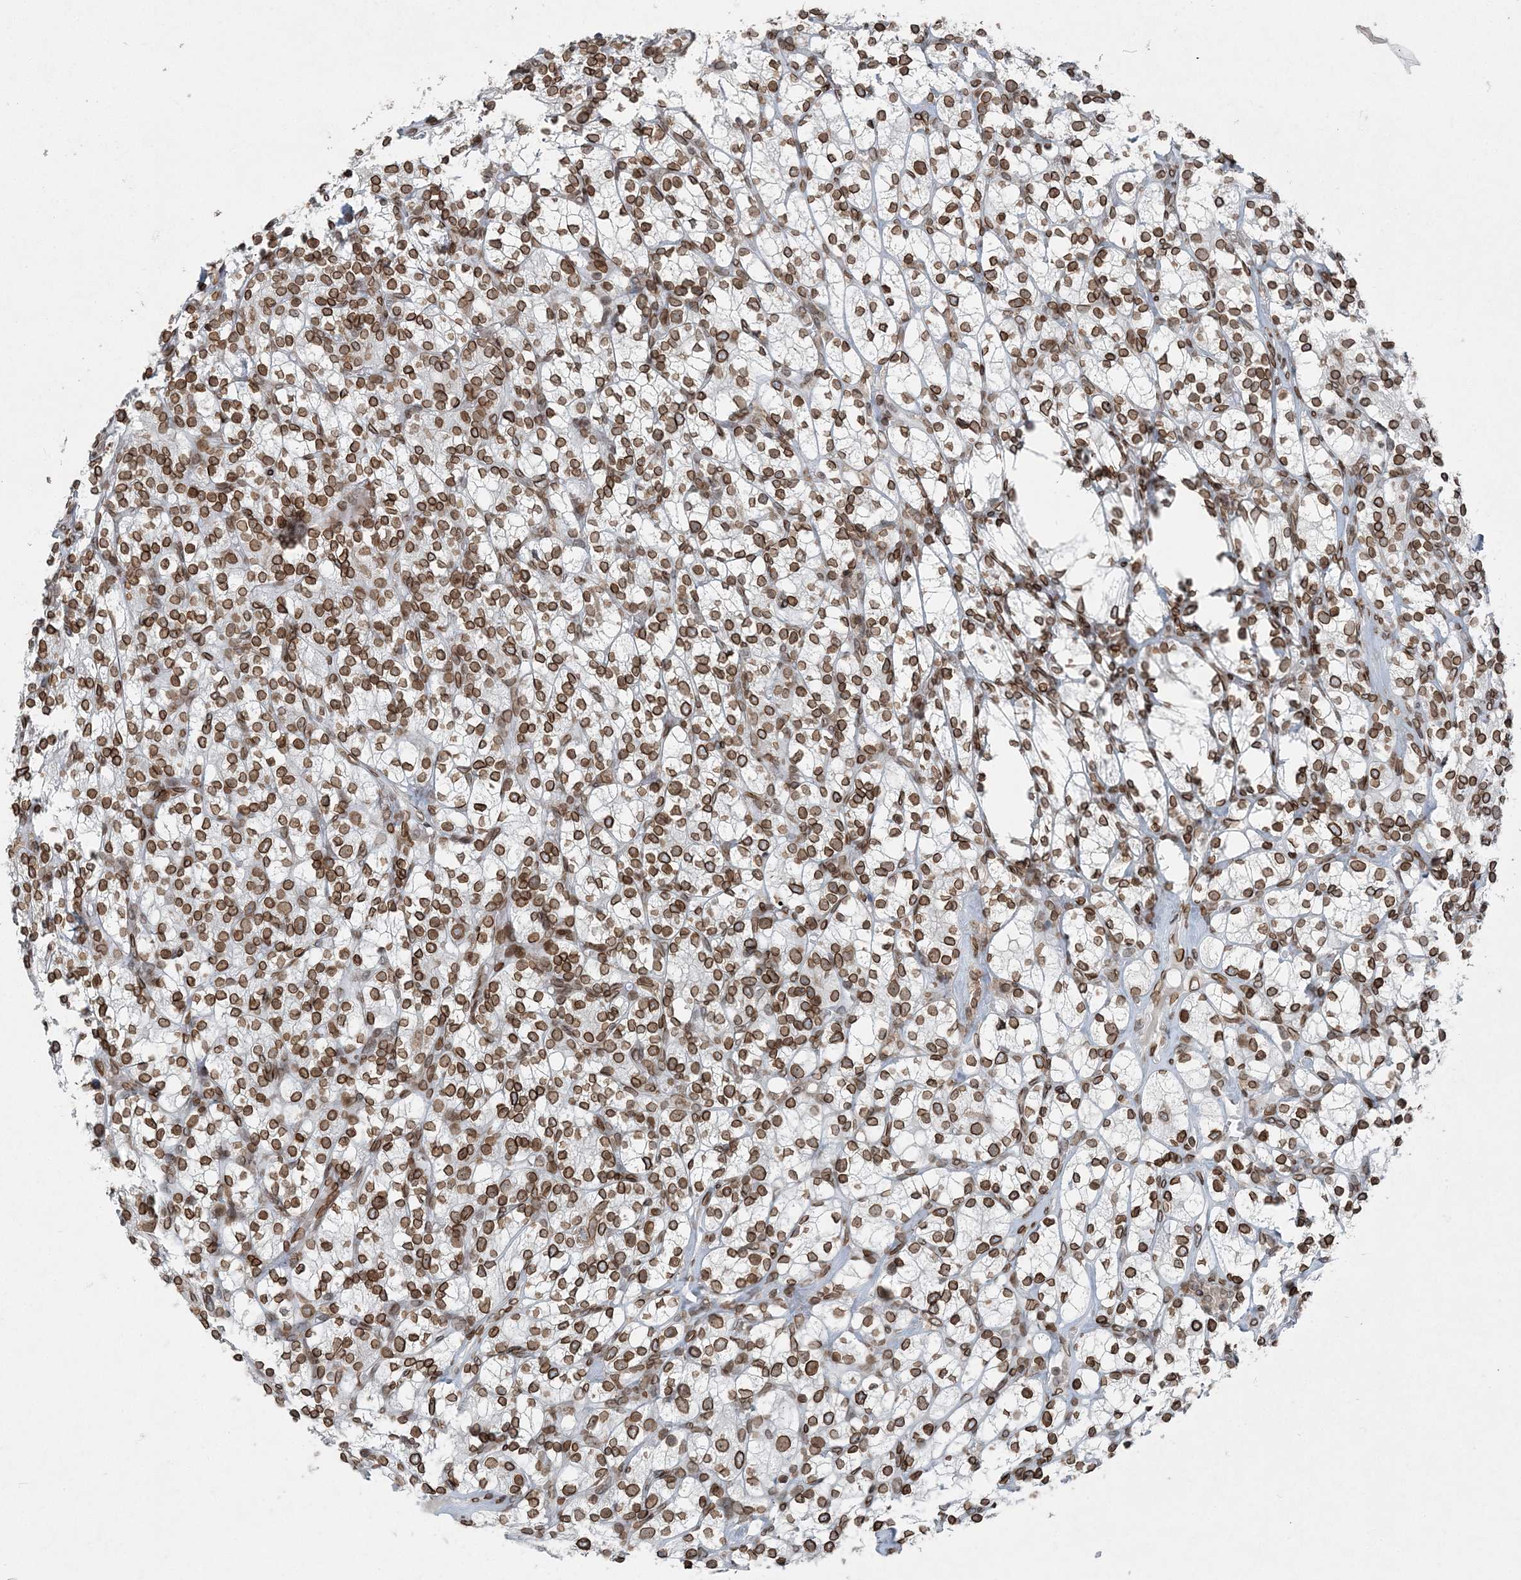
{"staining": {"intensity": "moderate", "quantity": ">75%", "location": "cytoplasmic/membranous,nuclear"}, "tissue": "renal cancer", "cell_type": "Tumor cells", "image_type": "cancer", "snomed": [{"axis": "morphology", "description": "Adenocarcinoma, NOS"}, {"axis": "topography", "description": "Kidney"}], "caption": "This image shows renal cancer (adenocarcinoma) stained with immunohistochemistry (IHC) to label a protein in brown. The cytoplasmic/membranous and nuclear of tumor cells show moderate positivity for the protein. Nuclei are counter-stained blue.", "gene": "GJD4", "patient": {"sex": "male", "age": 77}}